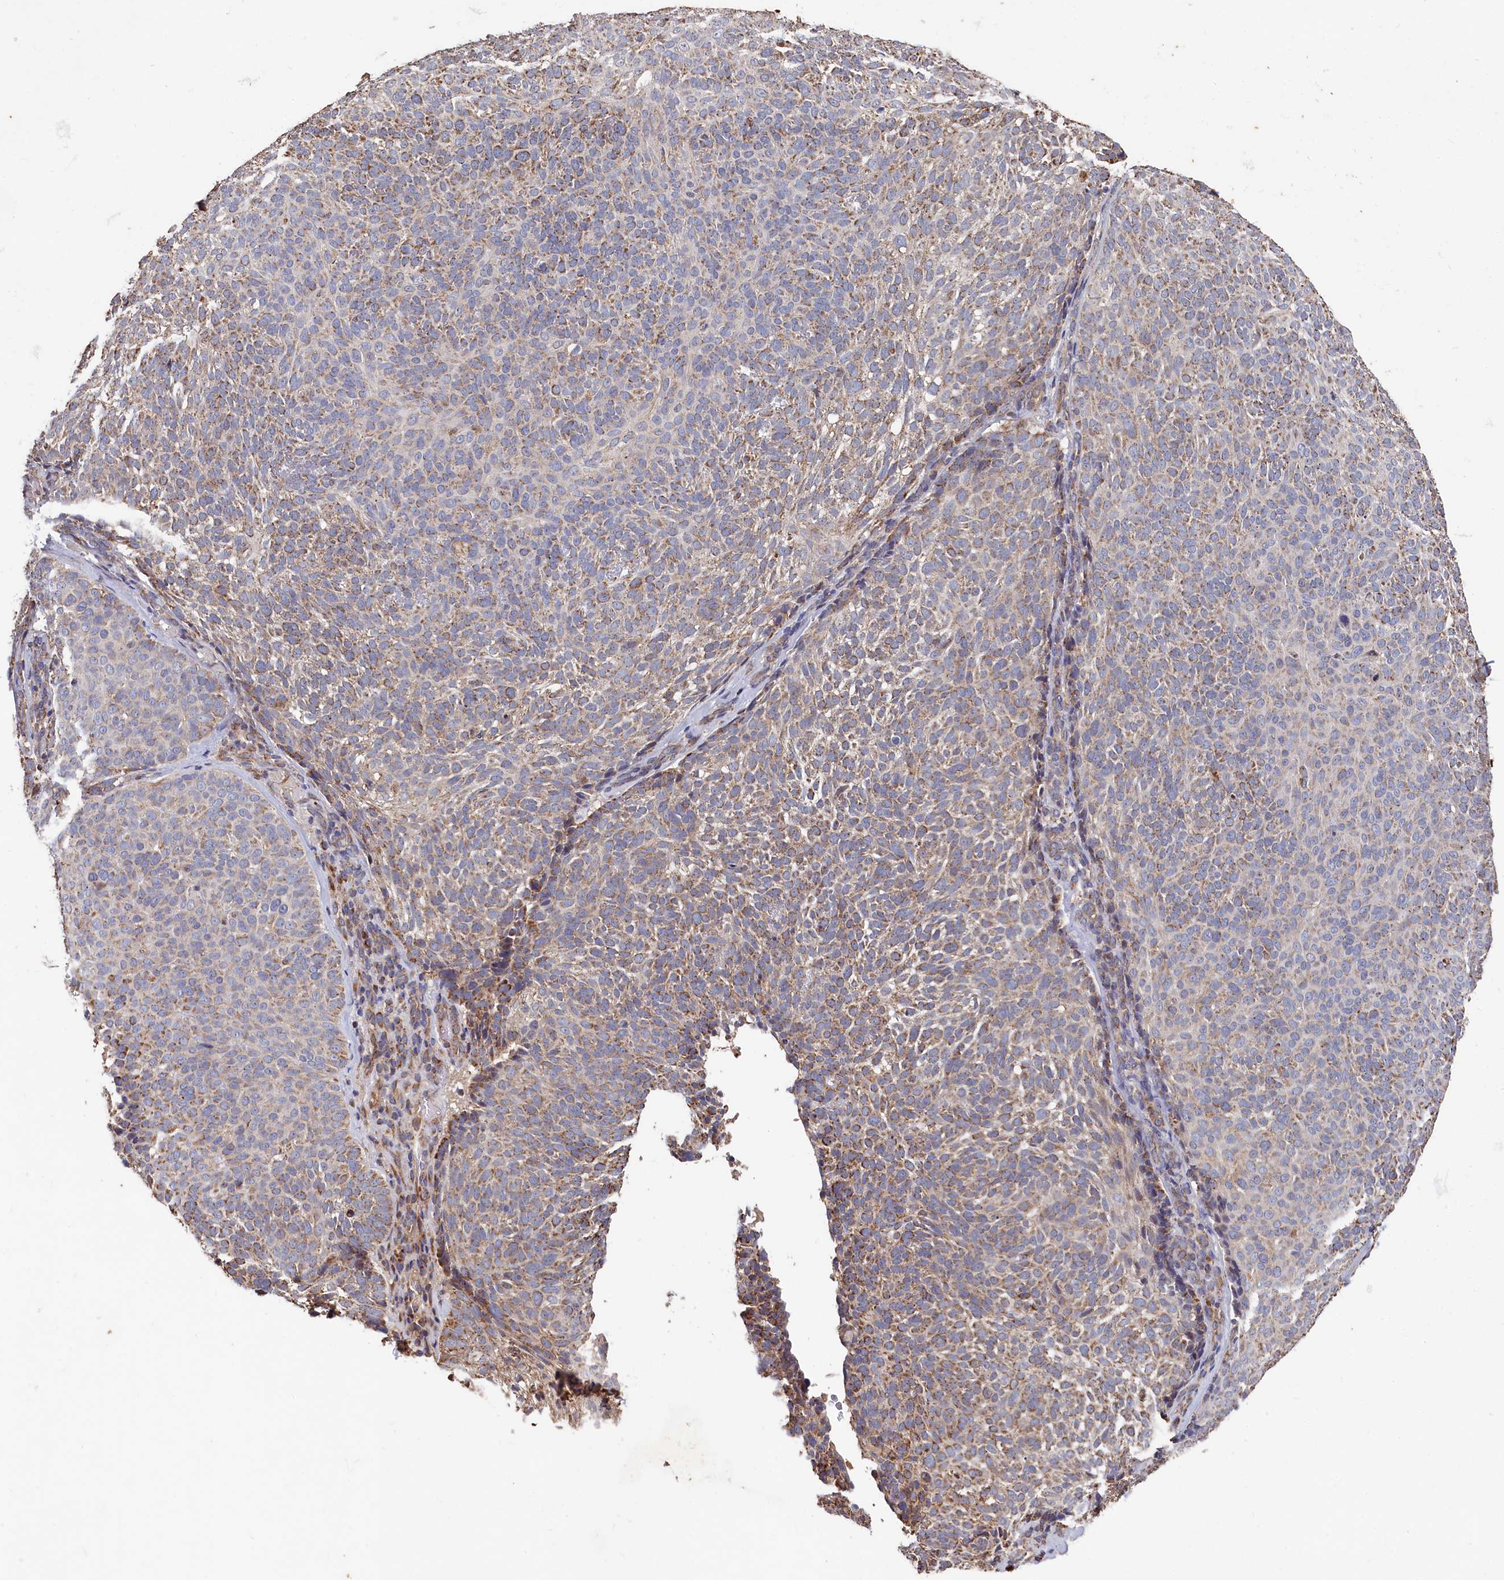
{"staining": {"intensity": "moderate", "quantity": "25%-75%", "location": "cytoplasmic/membranous"}, "tissue": "skin cancer", "cell_type": "Tumor cells", "image_type": "cancer", "snomed": [{"axis": "morphology", "description": "Basal cell carcinoma"}, {"axis": "topography", "description": "Skin"}], "caption": "Skin cancer (basal cell carcinoma) tissue exhibits moderate cytoplasmic/membranous staining in approximately 25%-75% of tumor cells, visualized by immunohistochemistry.", "gene": "HAUS2", "patient": {"sex": "male", "age": 85}}